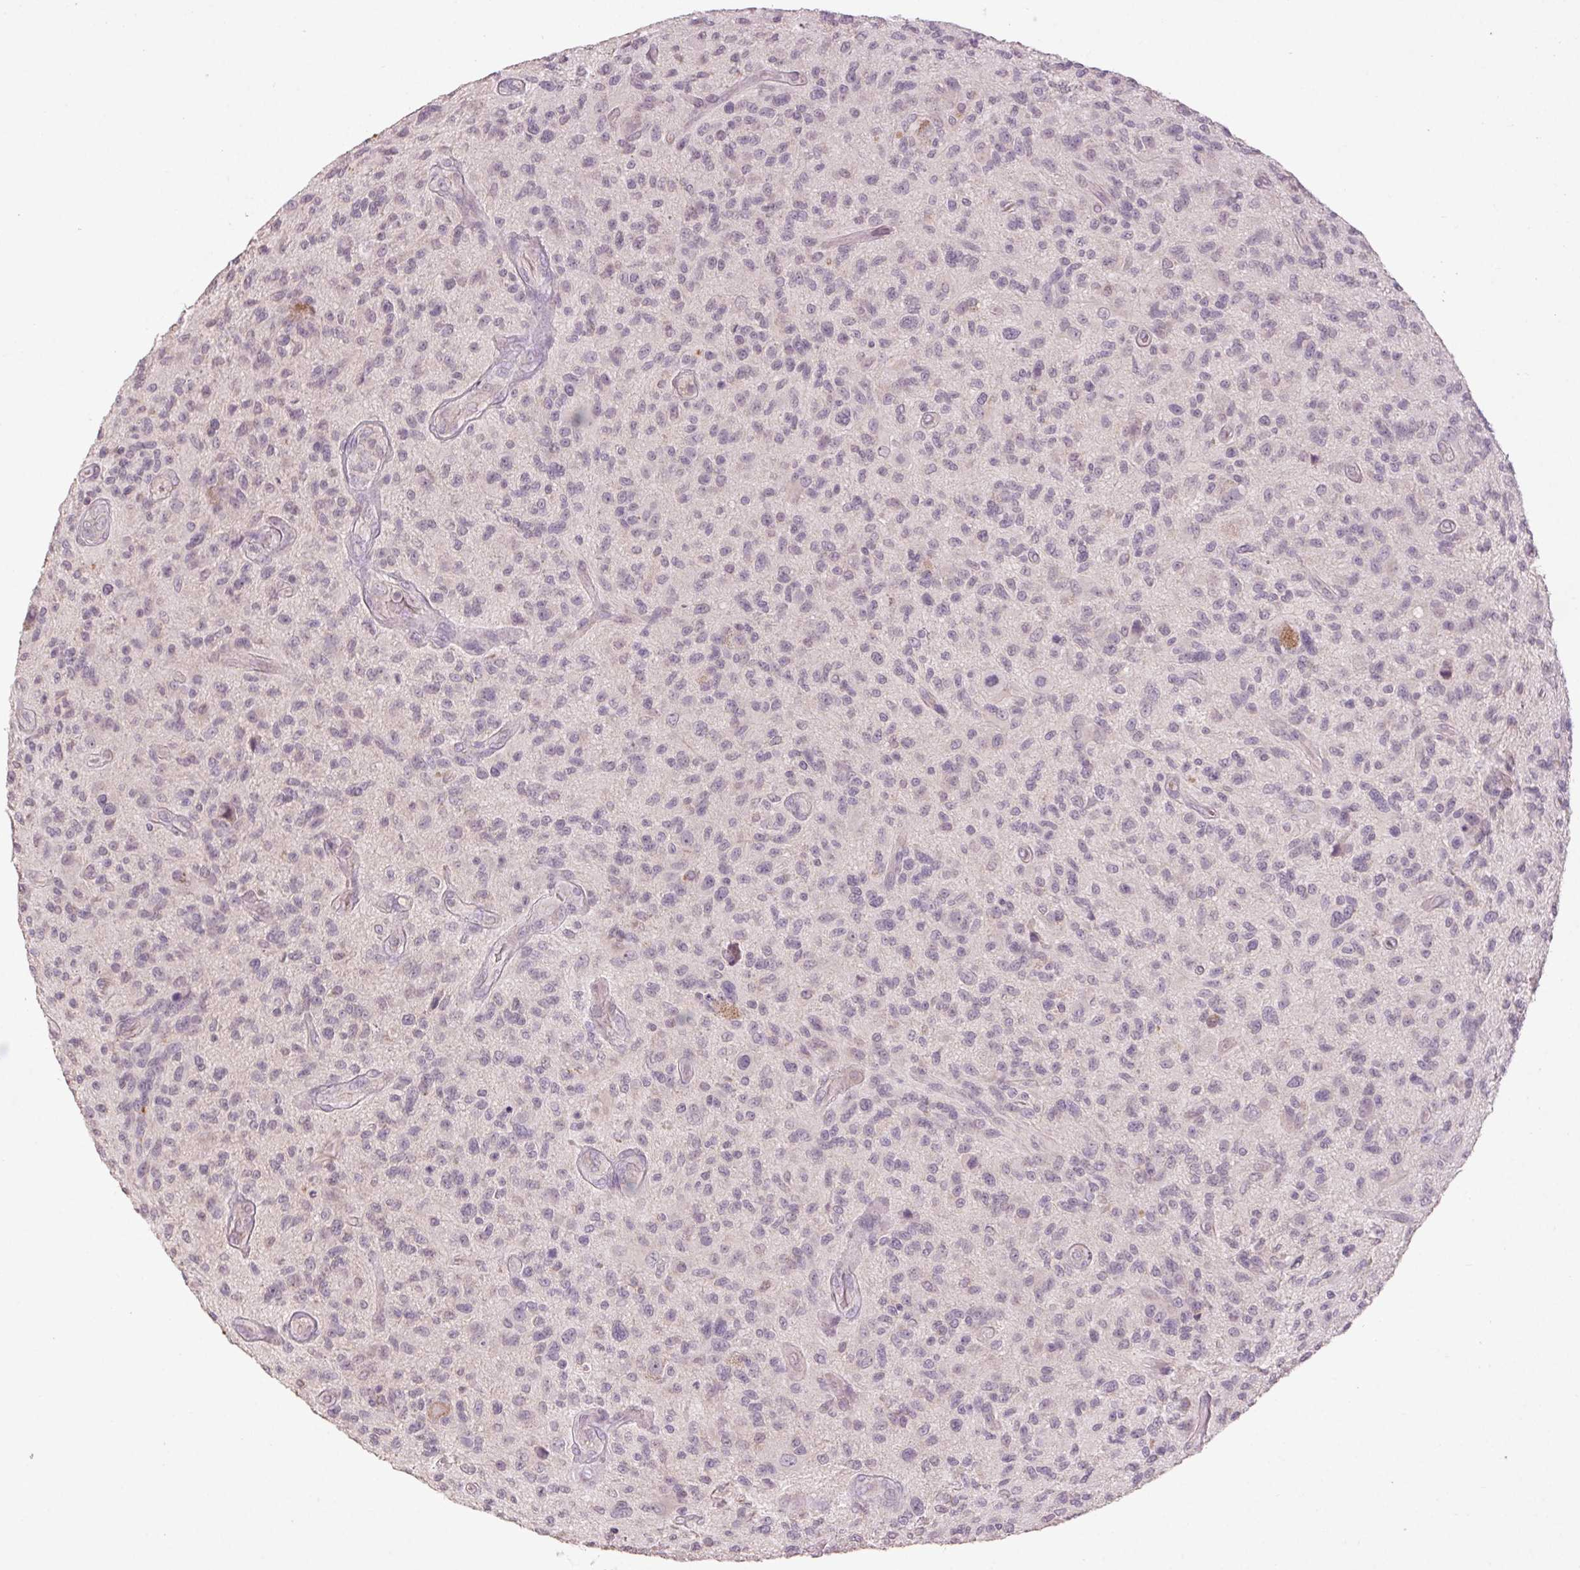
{"staining": {"intensity": "negative", "quantity": "none", "location": "none"}, "tissue": "glioma", "cell_type": "Tumor cells", "image_type": "cancer", "snomed": [{"axis": "morphology", "description": "Glioma, malignant, High grade"}, {"axis": "topography", "description": "Brain"}], "caption": "There is no significant staining in tumor cells of malignant glioma (high-grade).", "gene": "KLRC3", "patient": {"sex": "male", "age": 47}}